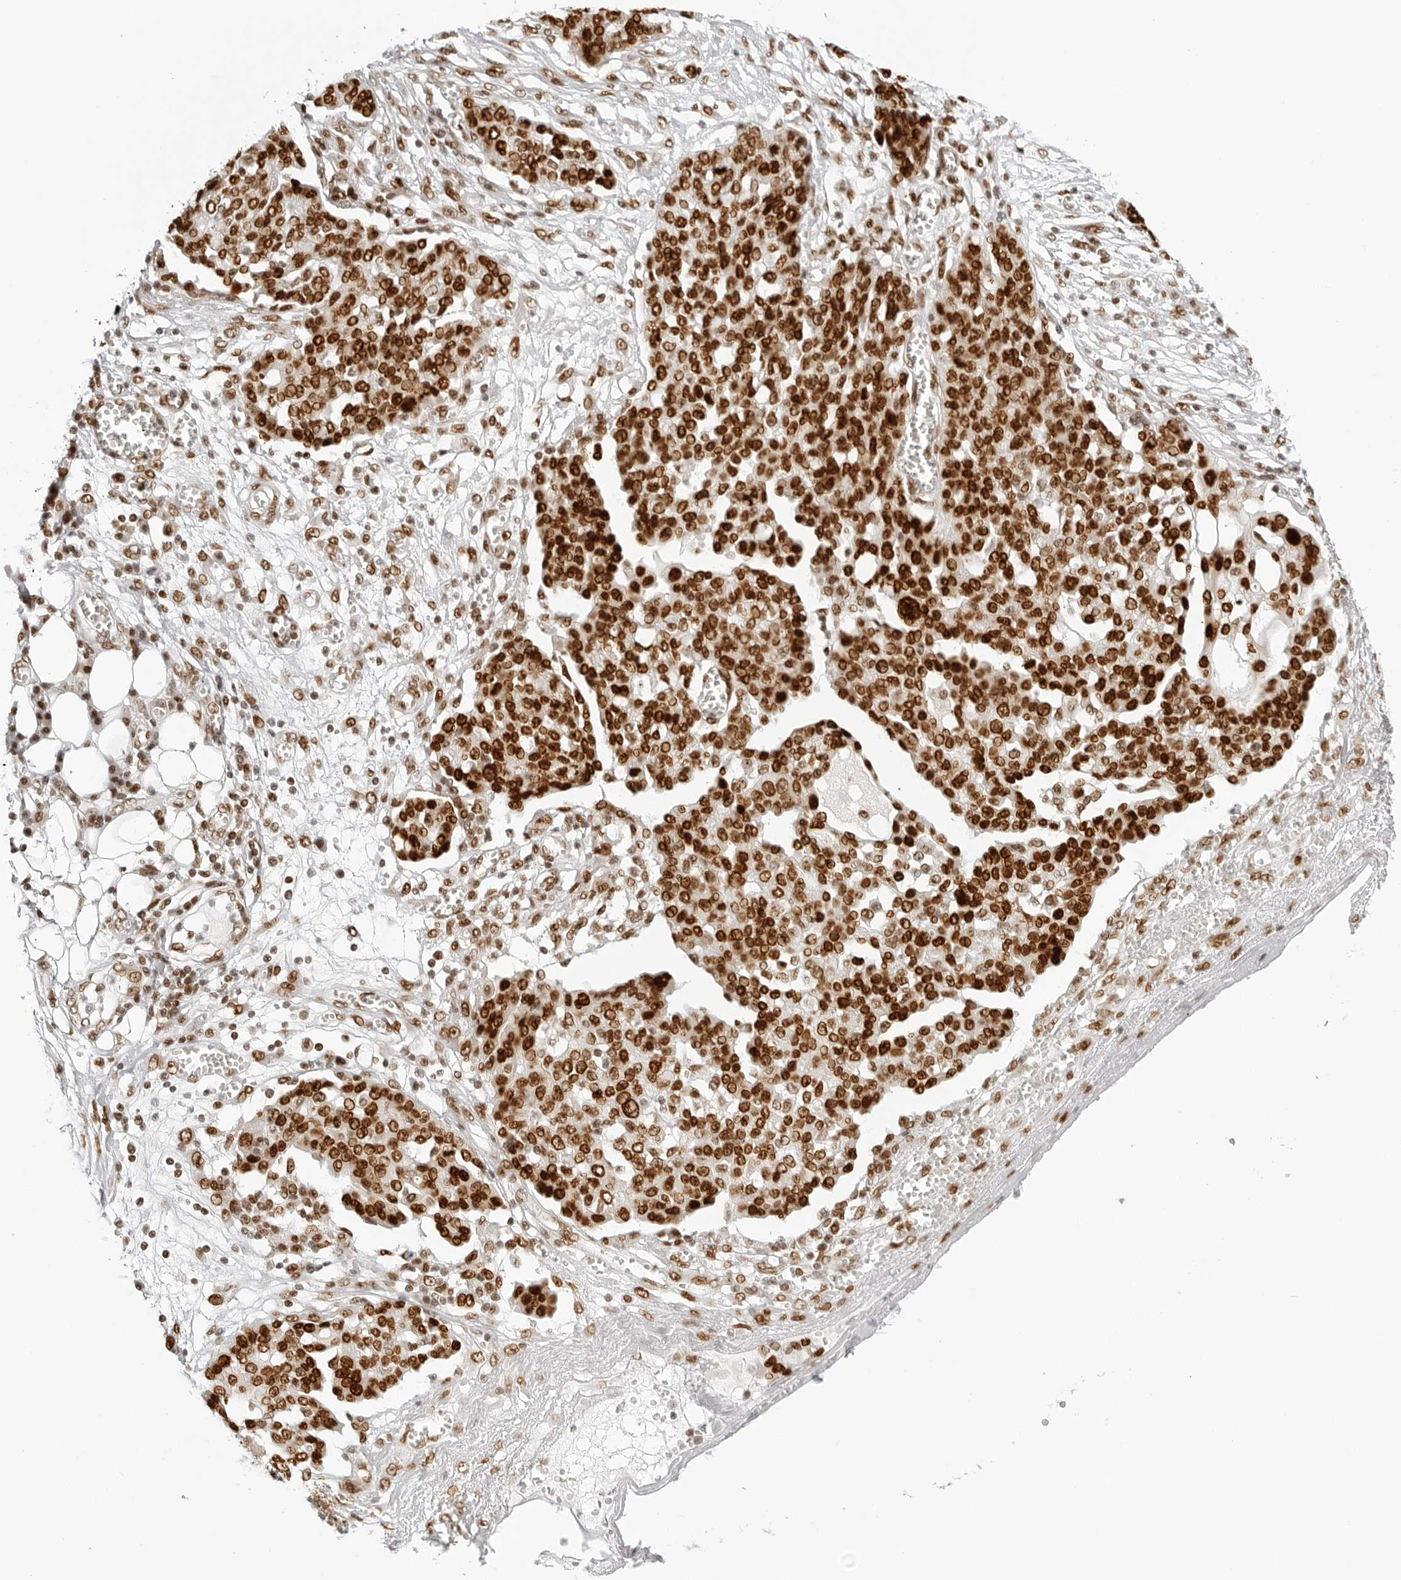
{"staining": {"intensity": "strong", "quantity": ">75%", "location": "nuclear"}, "tissue": "ovarian cancer", "cell_type": "Tumor cells", "image_type": "cancer", "snomed": [{"axis": "morphology", "description": "Cystadenocarcinoma, serous, NOS"}, {"axis": "topography", "description": "Soft tissue"}, {"axis": "topography", "description": "Ovary"}], "caption": "Protein staining exhibits strong nuclear staining in approximately >75% of tumor cells in ovarian cancer.", "gene": "RCC1", "patient": {"sex": "female", "age": 57}}